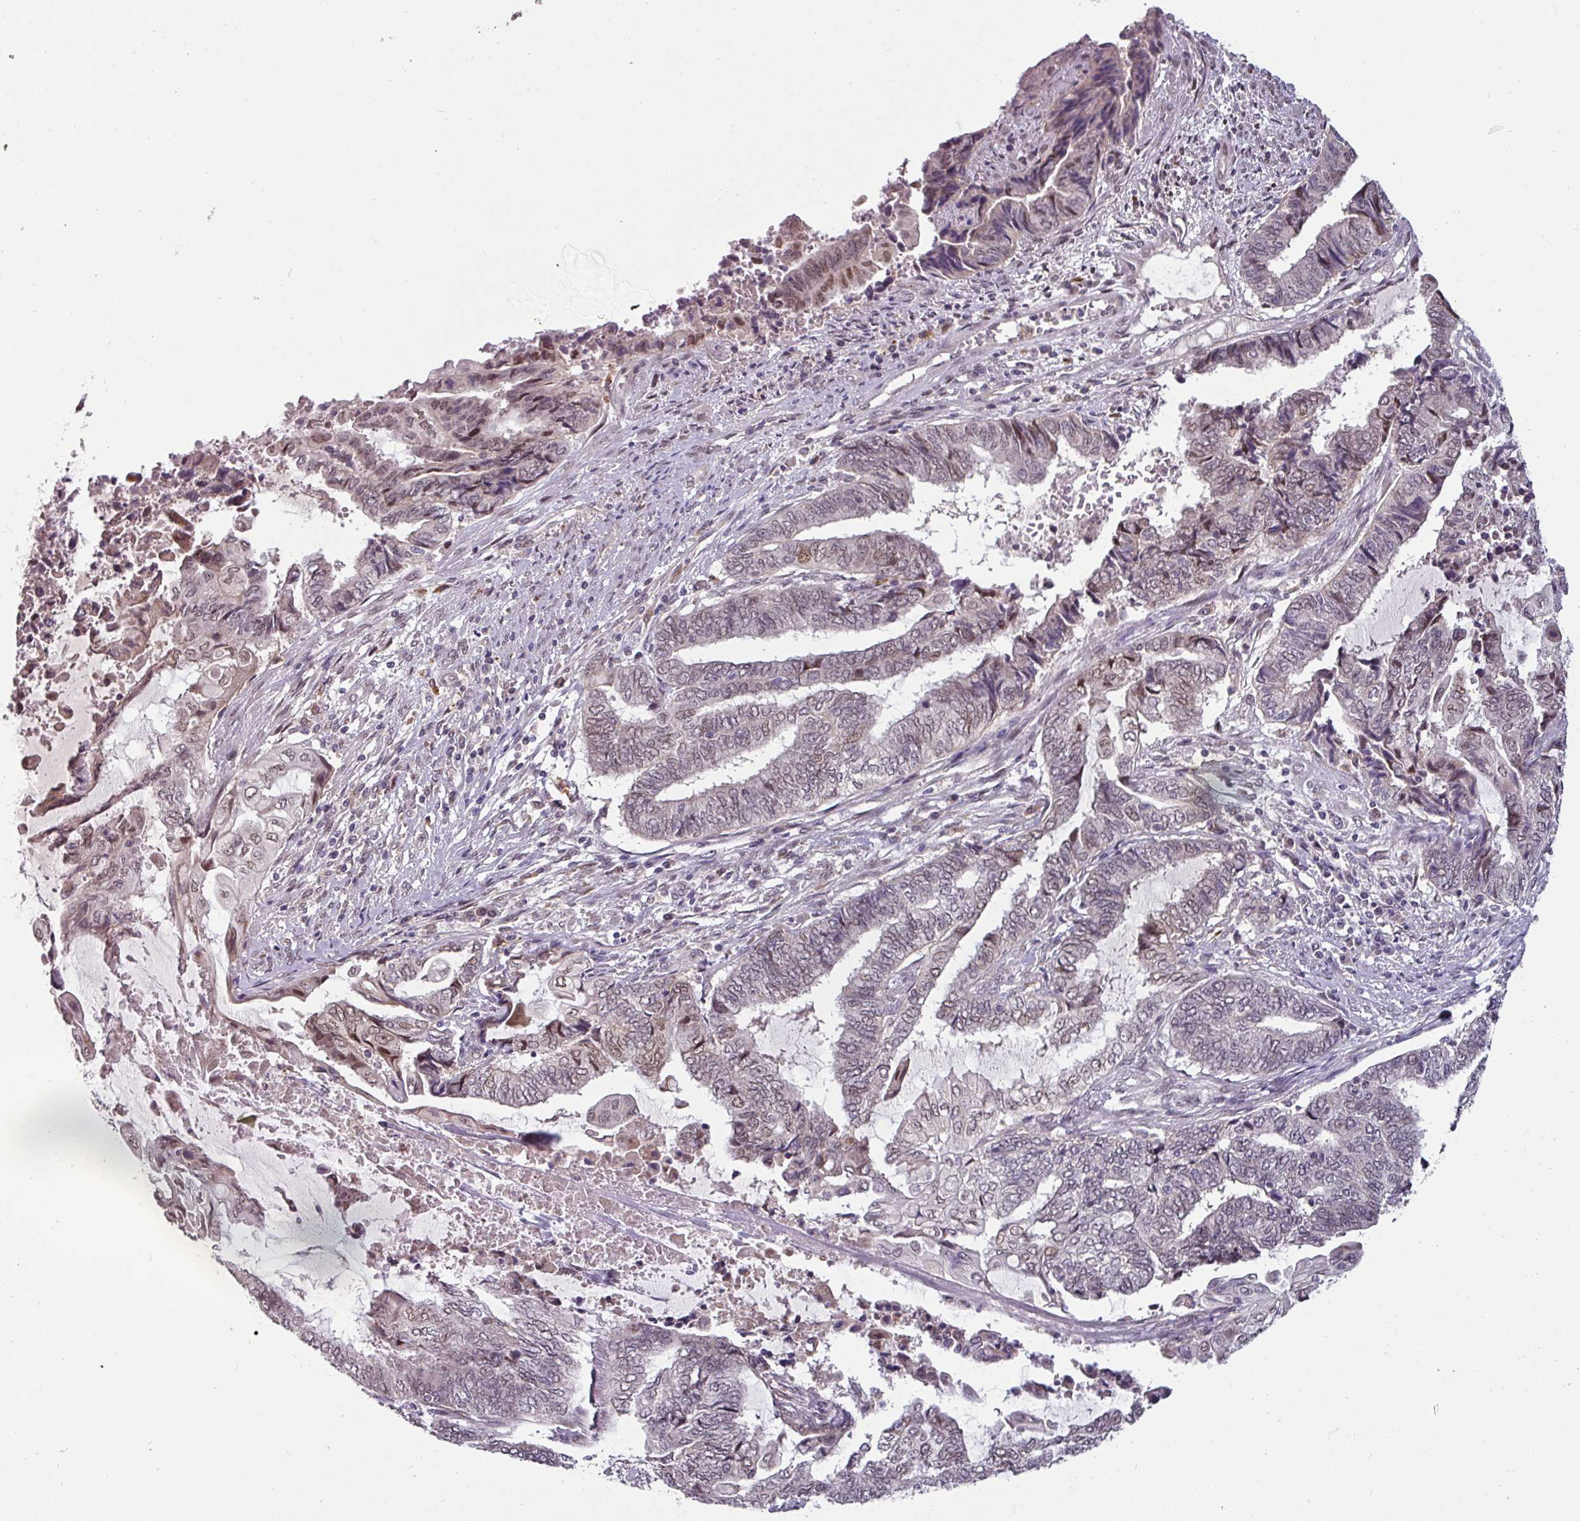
{"staining": {"intensity": "moderate", "quantity": "<25%", "location": "nuclear"}, "tissue": "endometrial cancer", "cell_type": "Tumor cells", "image_type": "cancer", "snomed": [{"axis": "morphology", "description": "Adenocarcinoma, NOS"}, {"axis": "topography", "description": "Uterus"}, {"axis": "topography", "description": "Endometrium"}], "caption": "This micrograph reveals immunohistochemistry staining of endometrial cancer, with low moderate nuclear staining in about <25% of tumor cells.", "gene": "SWSAP1", "patient": {"sex": "female", "age": 70}}